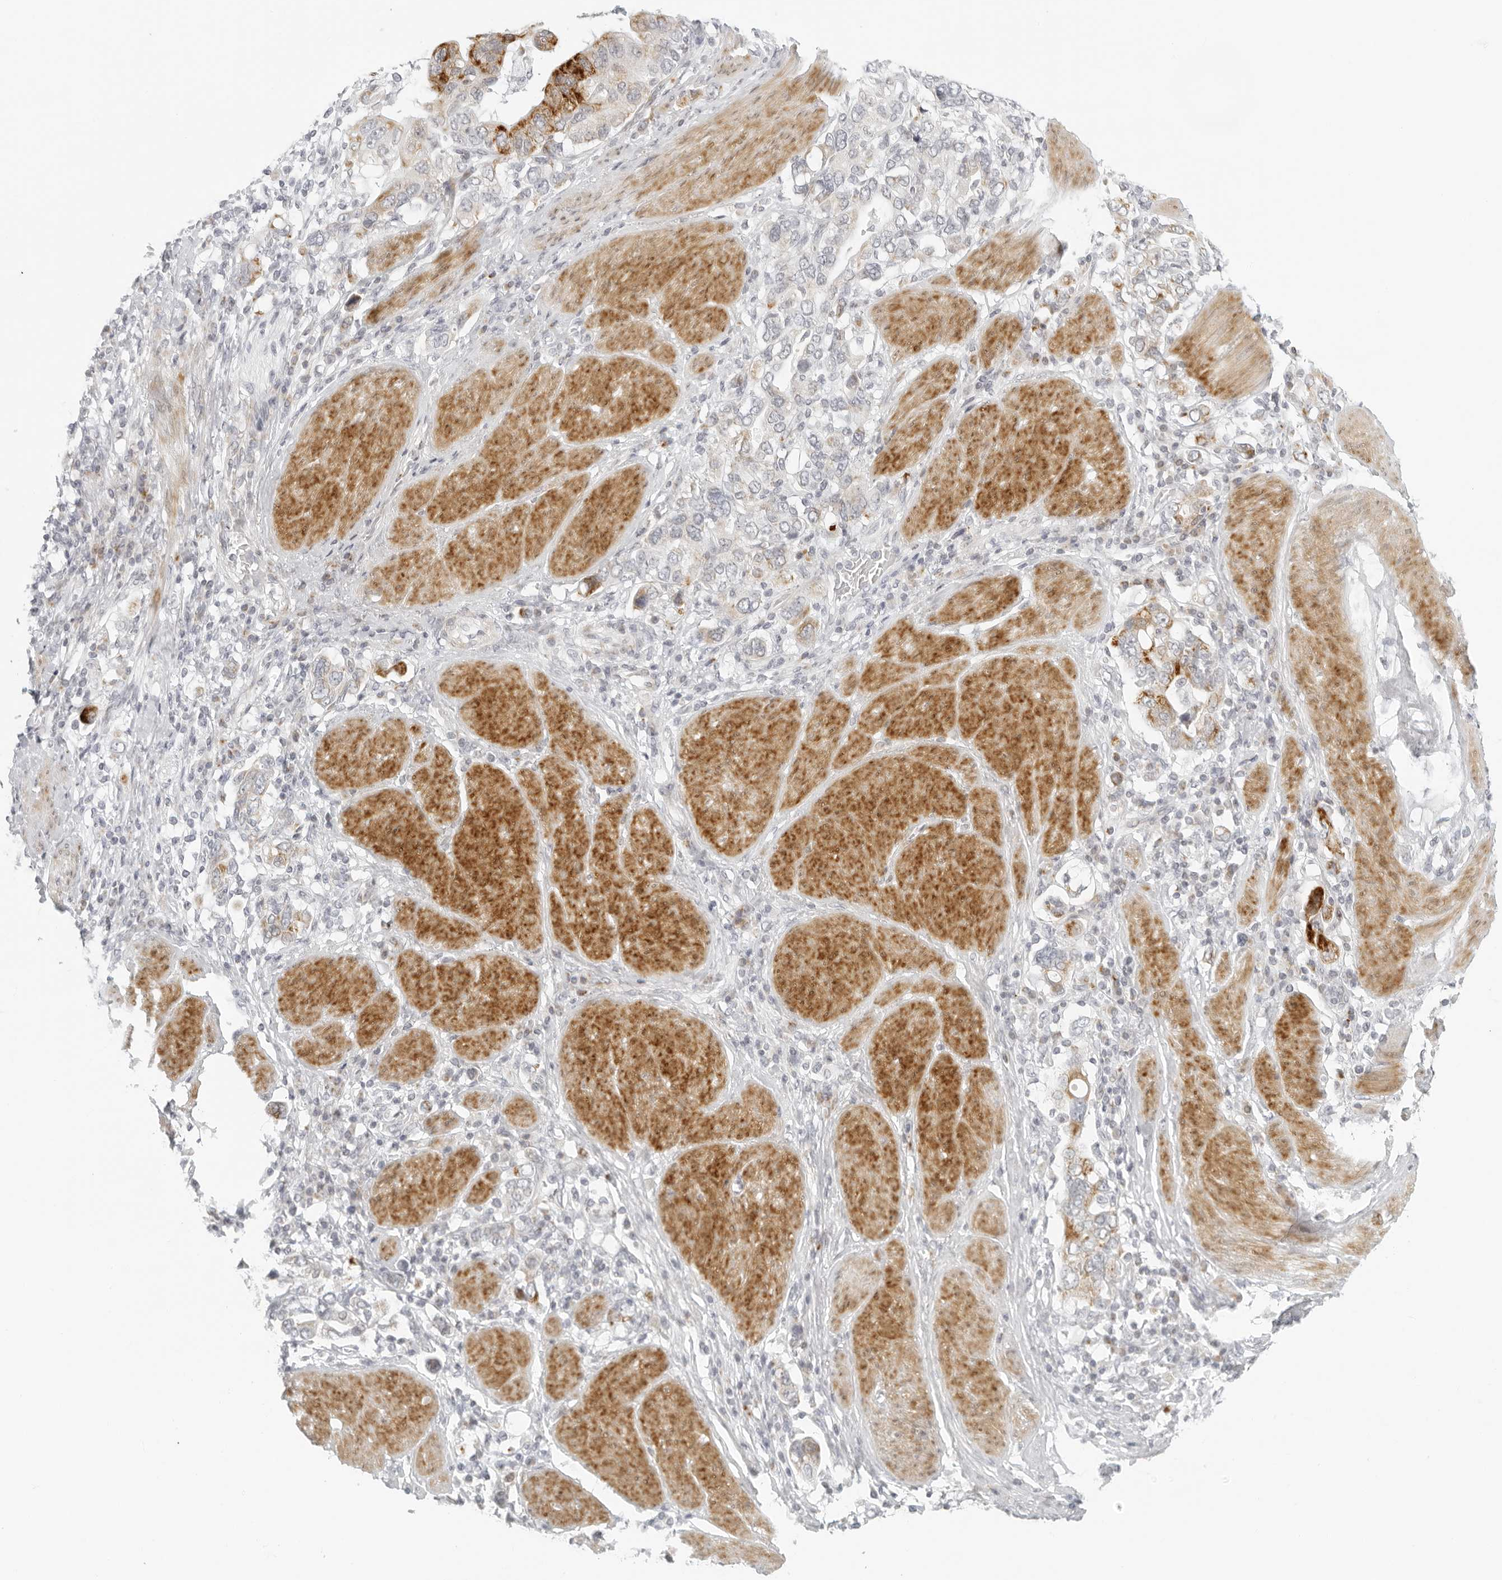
{"staining": {"intensity": "negative", "quantity": "none", "location": "none"}, "tissue": "stomach cancer", "cell_type": "Tumor cells", "image_type": "cancer", "snomed": [{"axis": "morphology", "description": "Adenocarcinoma, NOS"}, {"axis": "topography", "description": "Stomach, upper"}], "caption": "Tumor cells are negative for protein expression in human stomach adenocarcinoma.", "gene": "RPS6KC1", "patient": {"sex": "male", "age": 62}}